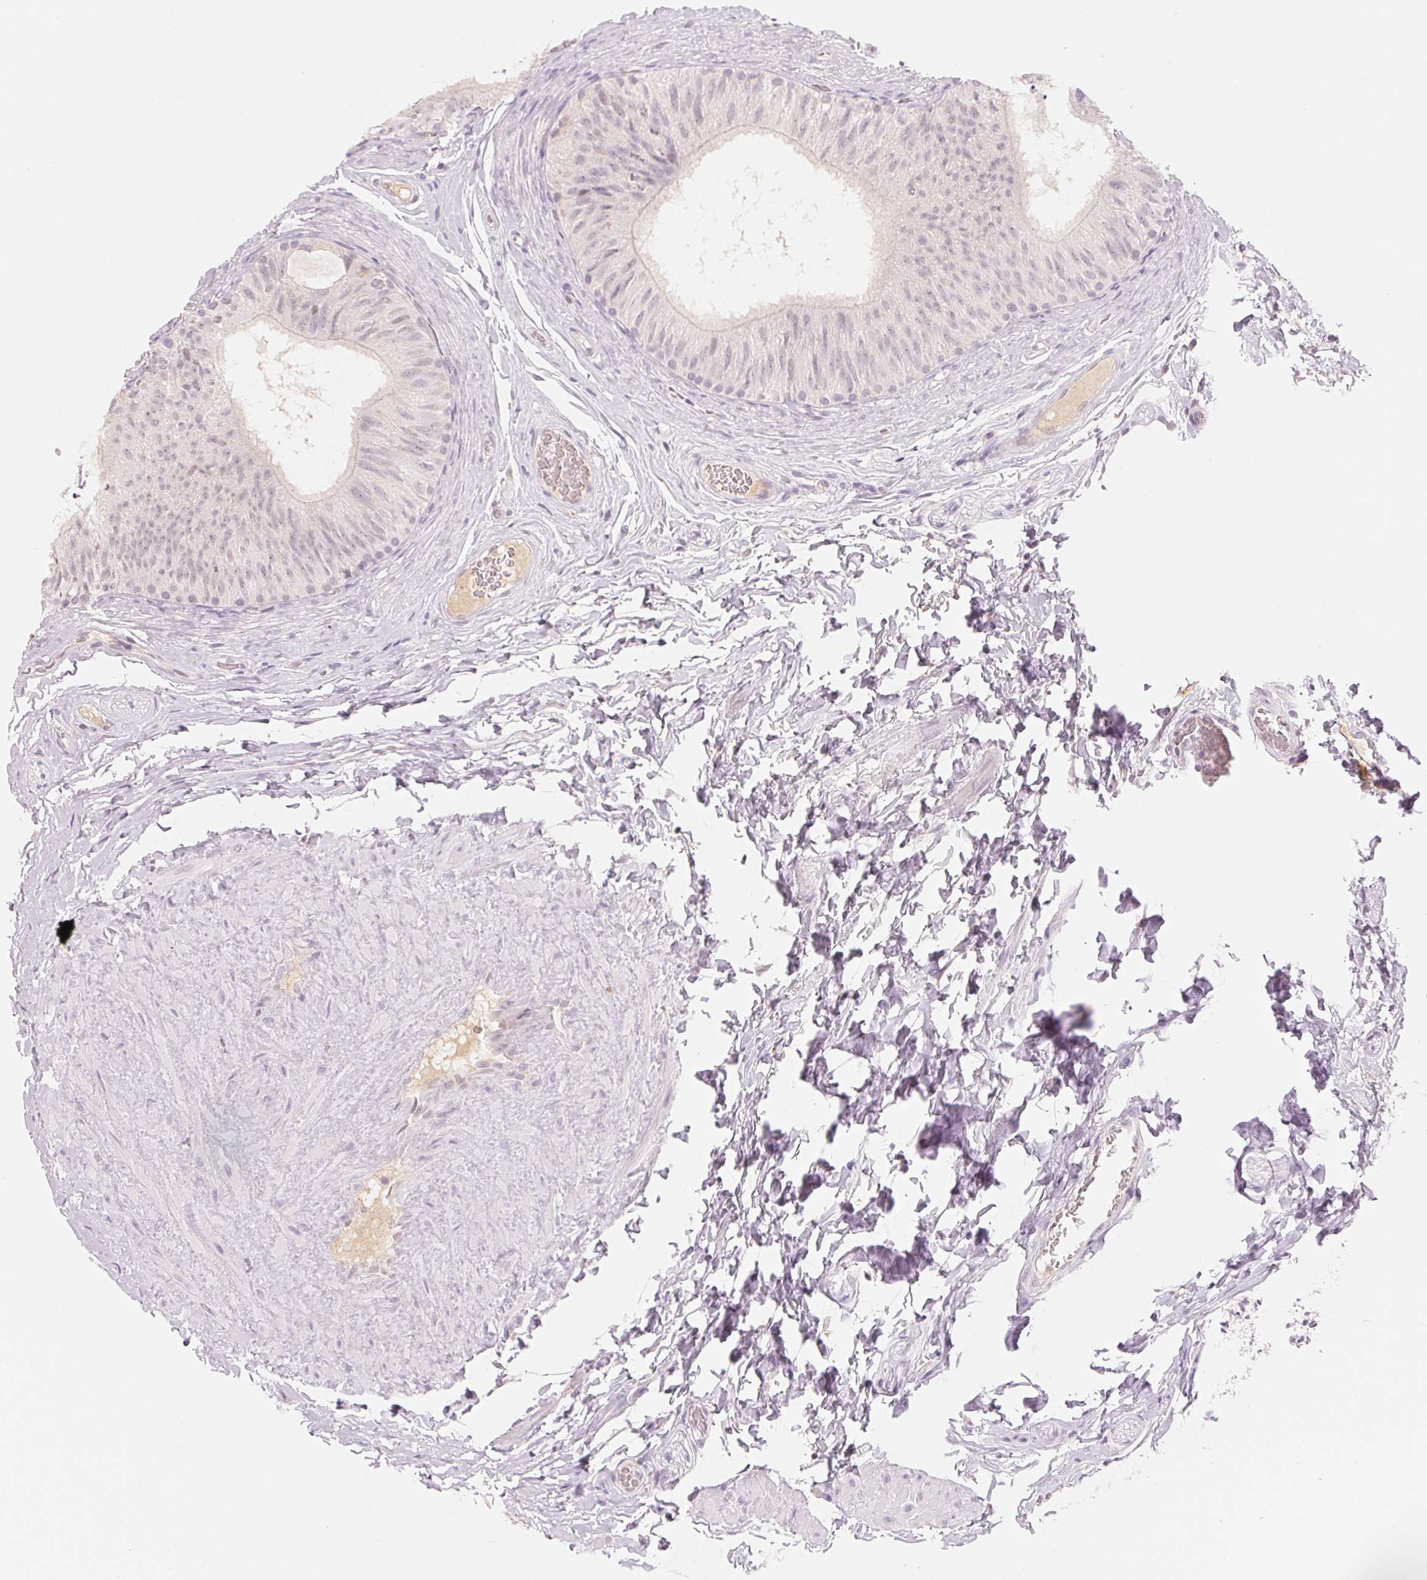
{"staining": {"intensity": "negative", "quantity": "none", "location": "none"}, "tissue": "epididymis", "cell_type": "Glandular cells", "image_type": "normal", "snomed": [{"axis": "morphology", "description": "Normal tissue, NOS"}, {"axis": "topography", "description": "Epididymis, spermatic cord, NOS"}, {"axis": "topography", "description": "Epididymis"}], "caption": "Immunohistochemical staining of normal human epididymis demonstrates no significant positivity in glandular cells. The staining was performed using DAB to visualize the protein expression in brown, while the nuclei were stained in blue with hematoxylin (Magnification: 20x).", "gene": "HOXB13", "patient": {"sex": "male", "age": 31}}